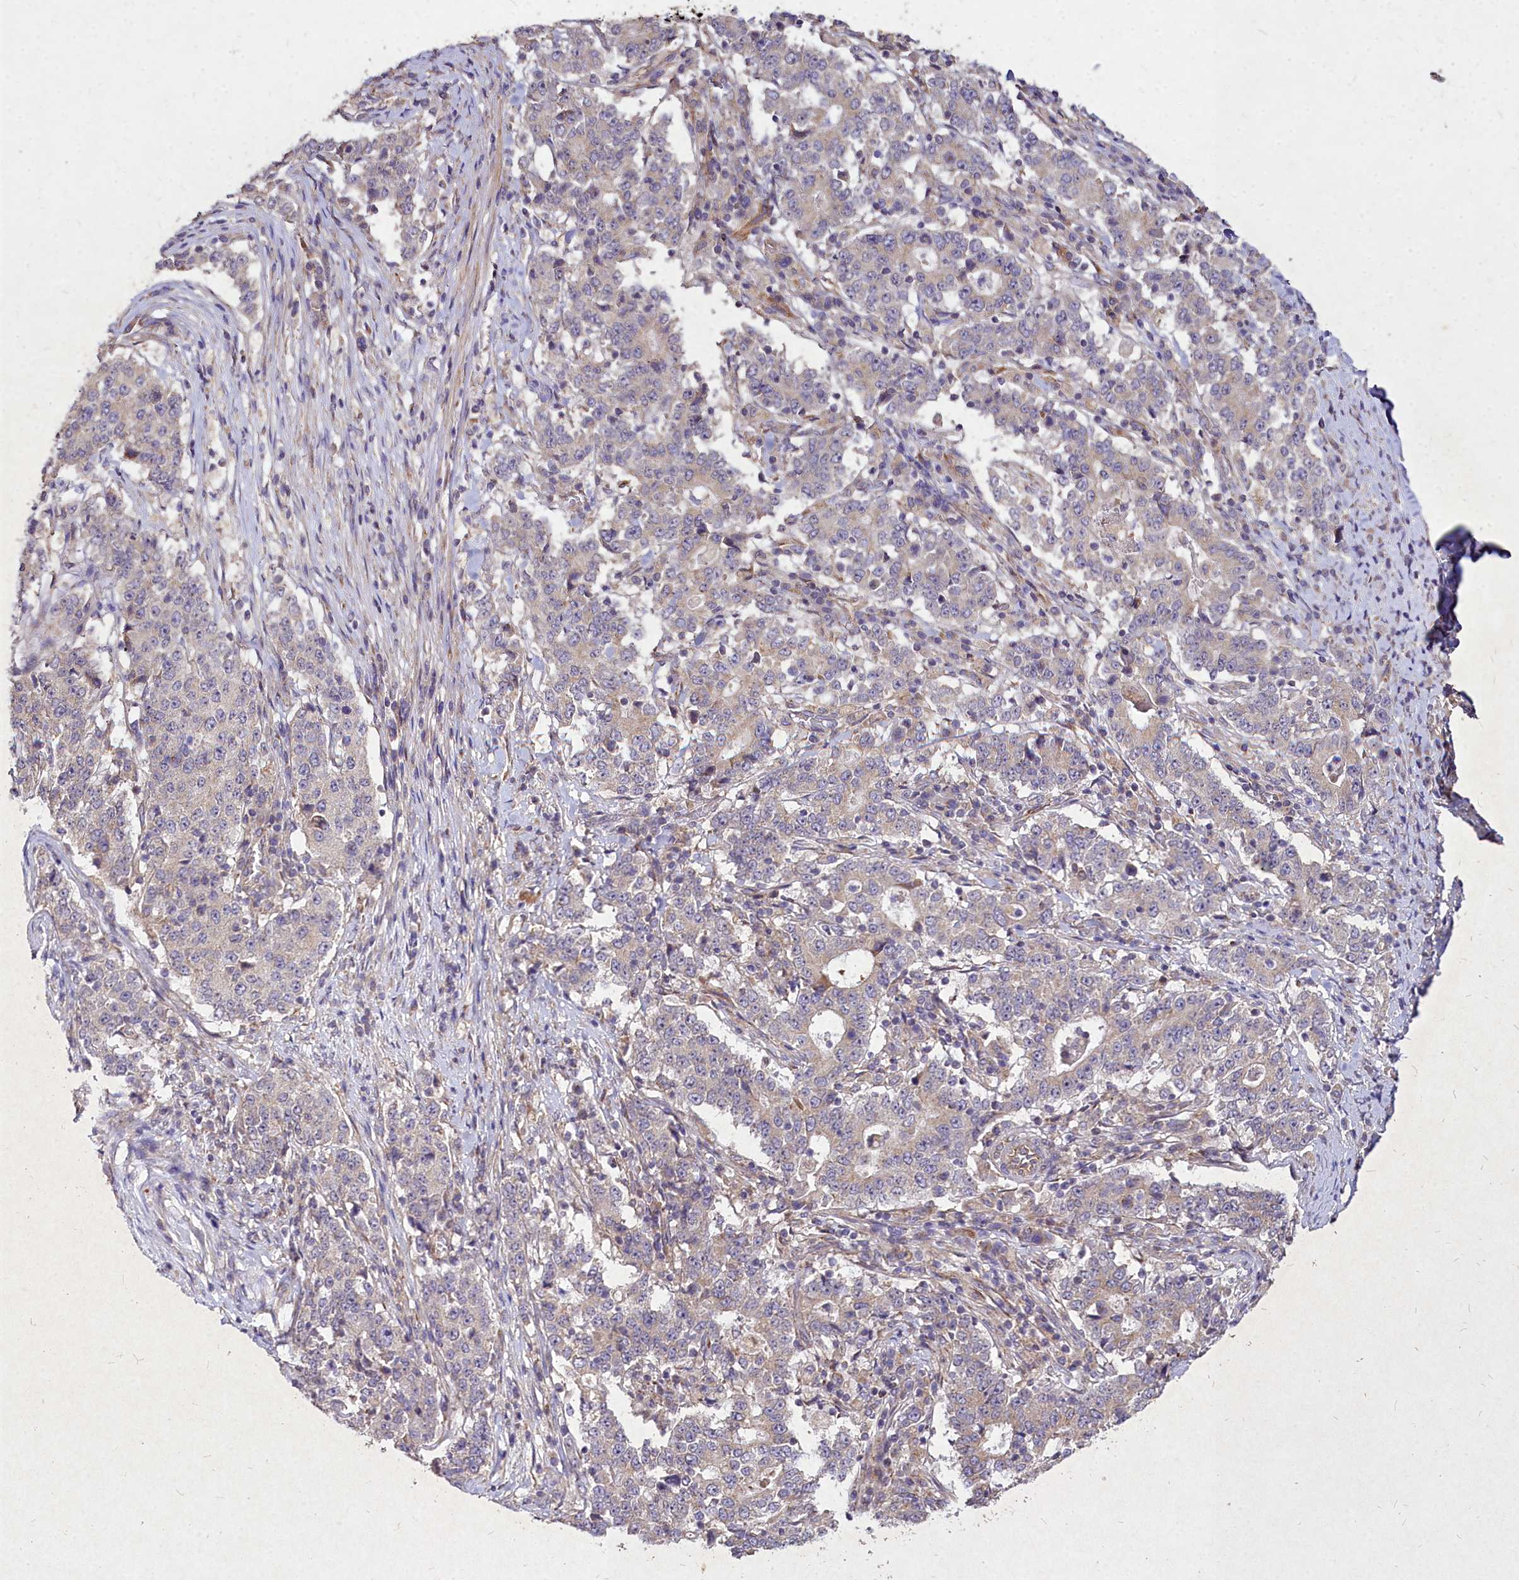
{"staining": {"intensity": "weak", "quantity": "<25%", "location": "cytoplasmic/membranous"}, "tissue": "stomach cancer", "cell_type": "Tumor cells", "image_type": "cancer", "snomed": [{"axis": "morphology", "description": "Adenocarcinoma, NOS"}, {"axis": "topography", "description": "Stomach"}], "caption": "The image demonstrates no significant positivity in tumor cells of stomach adenocarcinoma. (Stains: DAB IHC with hematoxylin counter stain, Microscopy: brightfield microscopy at high magnification).", "gene": "SKA1", "patient": {"sex": "male", "age": 59}}